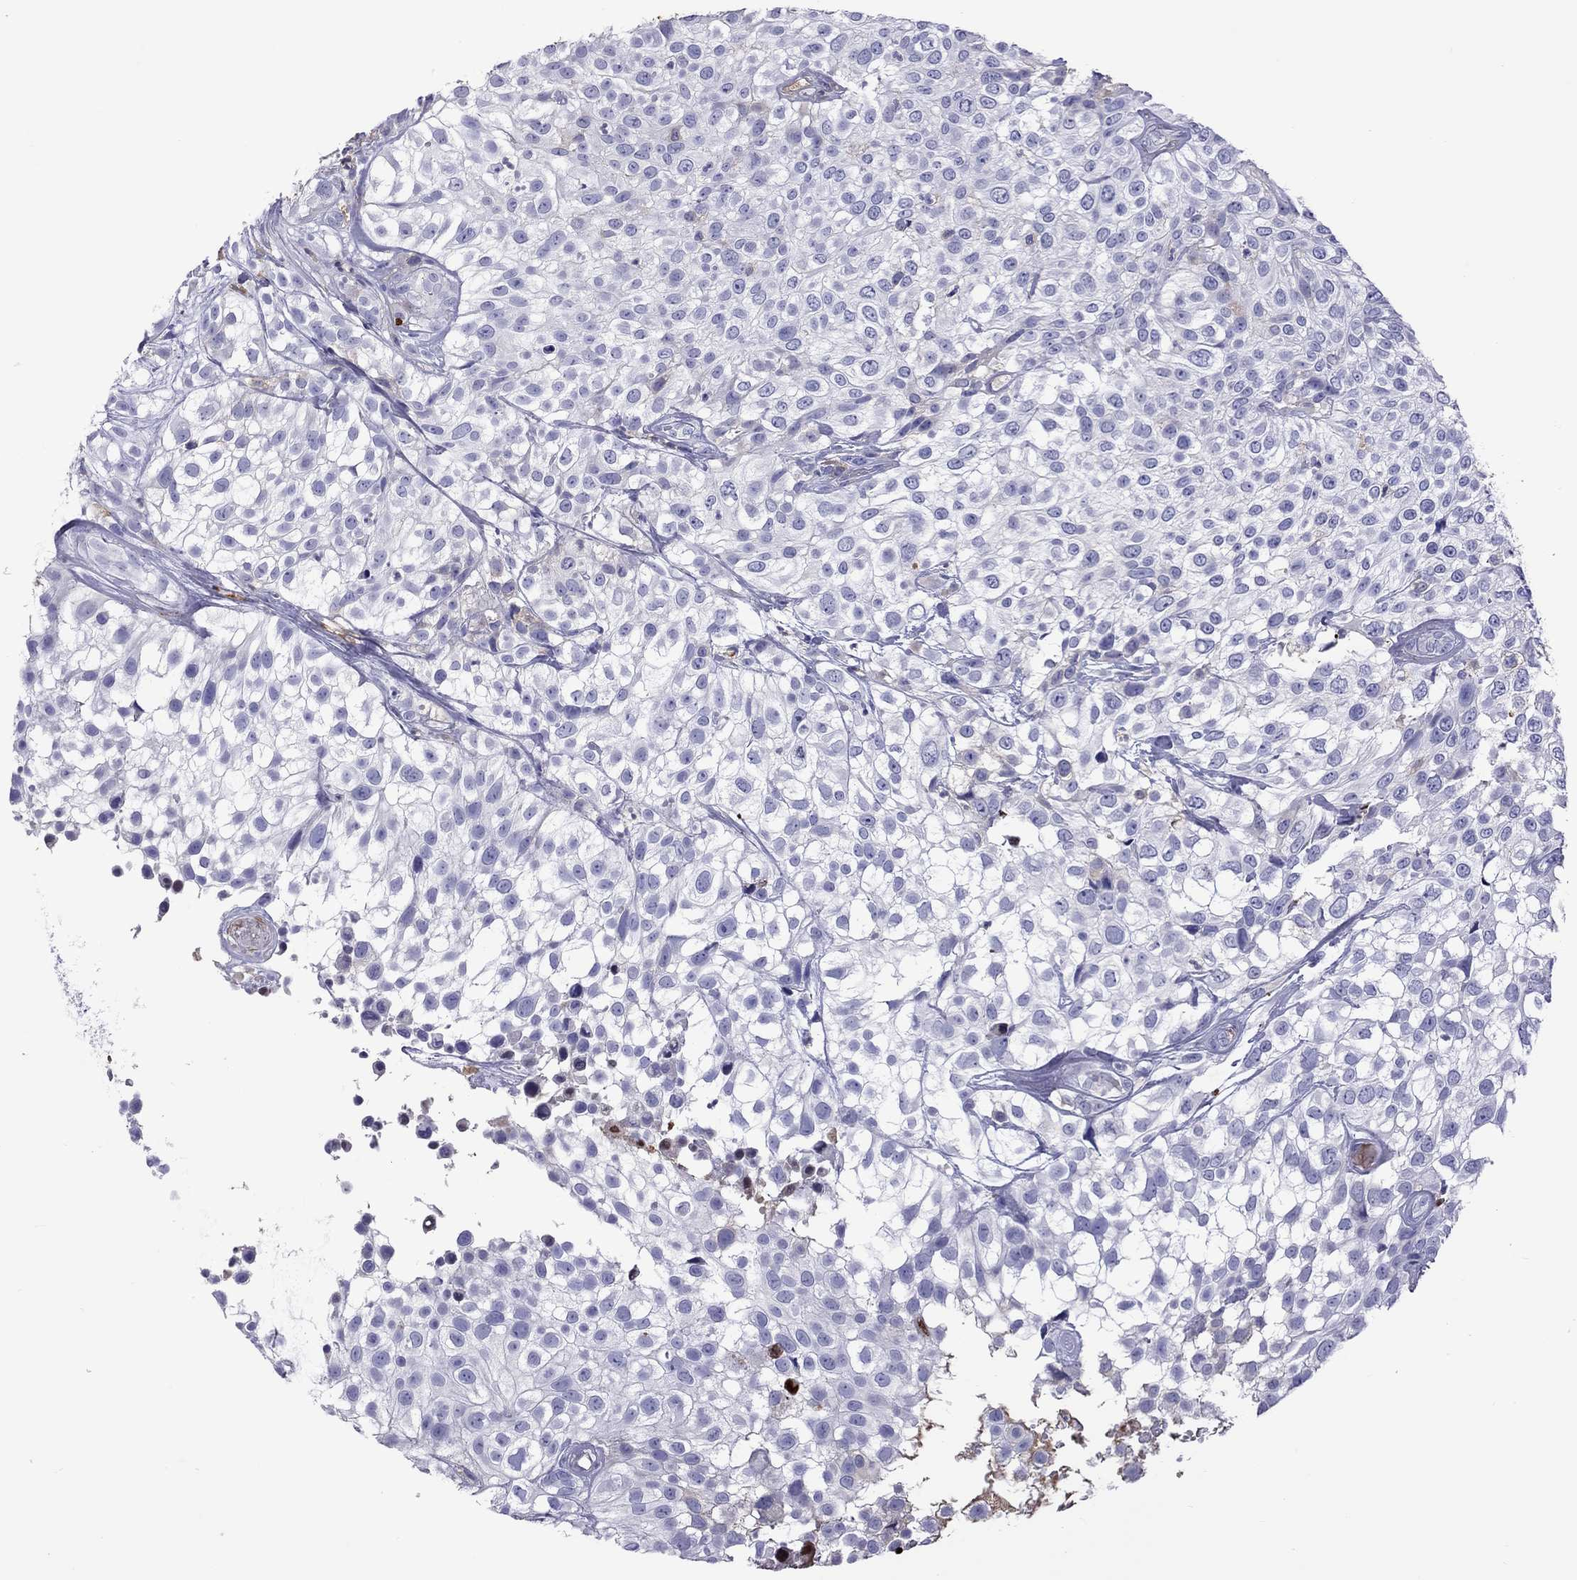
{"staining": {"intensity": "negative", "quantity": "none", "location": "none"}, "tissue": "urothelial cancer", "cell_type": "Tumor cells", "image_type": "cancer", "snomed": [{"axis": "morphology", "description": "Urothelial carcinoma, High grade"}, {"axis": "topography", "description": "Urinary bladder"}], "caption": "Immunohistochemistry (IHC) histopathology image of high-grade urothelial carcinoma stained for a protein (brown), which displays no positivity in tumor cells. (Stains: DAB (3,3'-diaminobenzidine) immunohistochemistry (IHC) with hematoxylin counter stain, Microscopy: brightfield microscopy at high magnification).", "gene": "SERPINA3", "patient": {"sex": "male", "age": 56}}